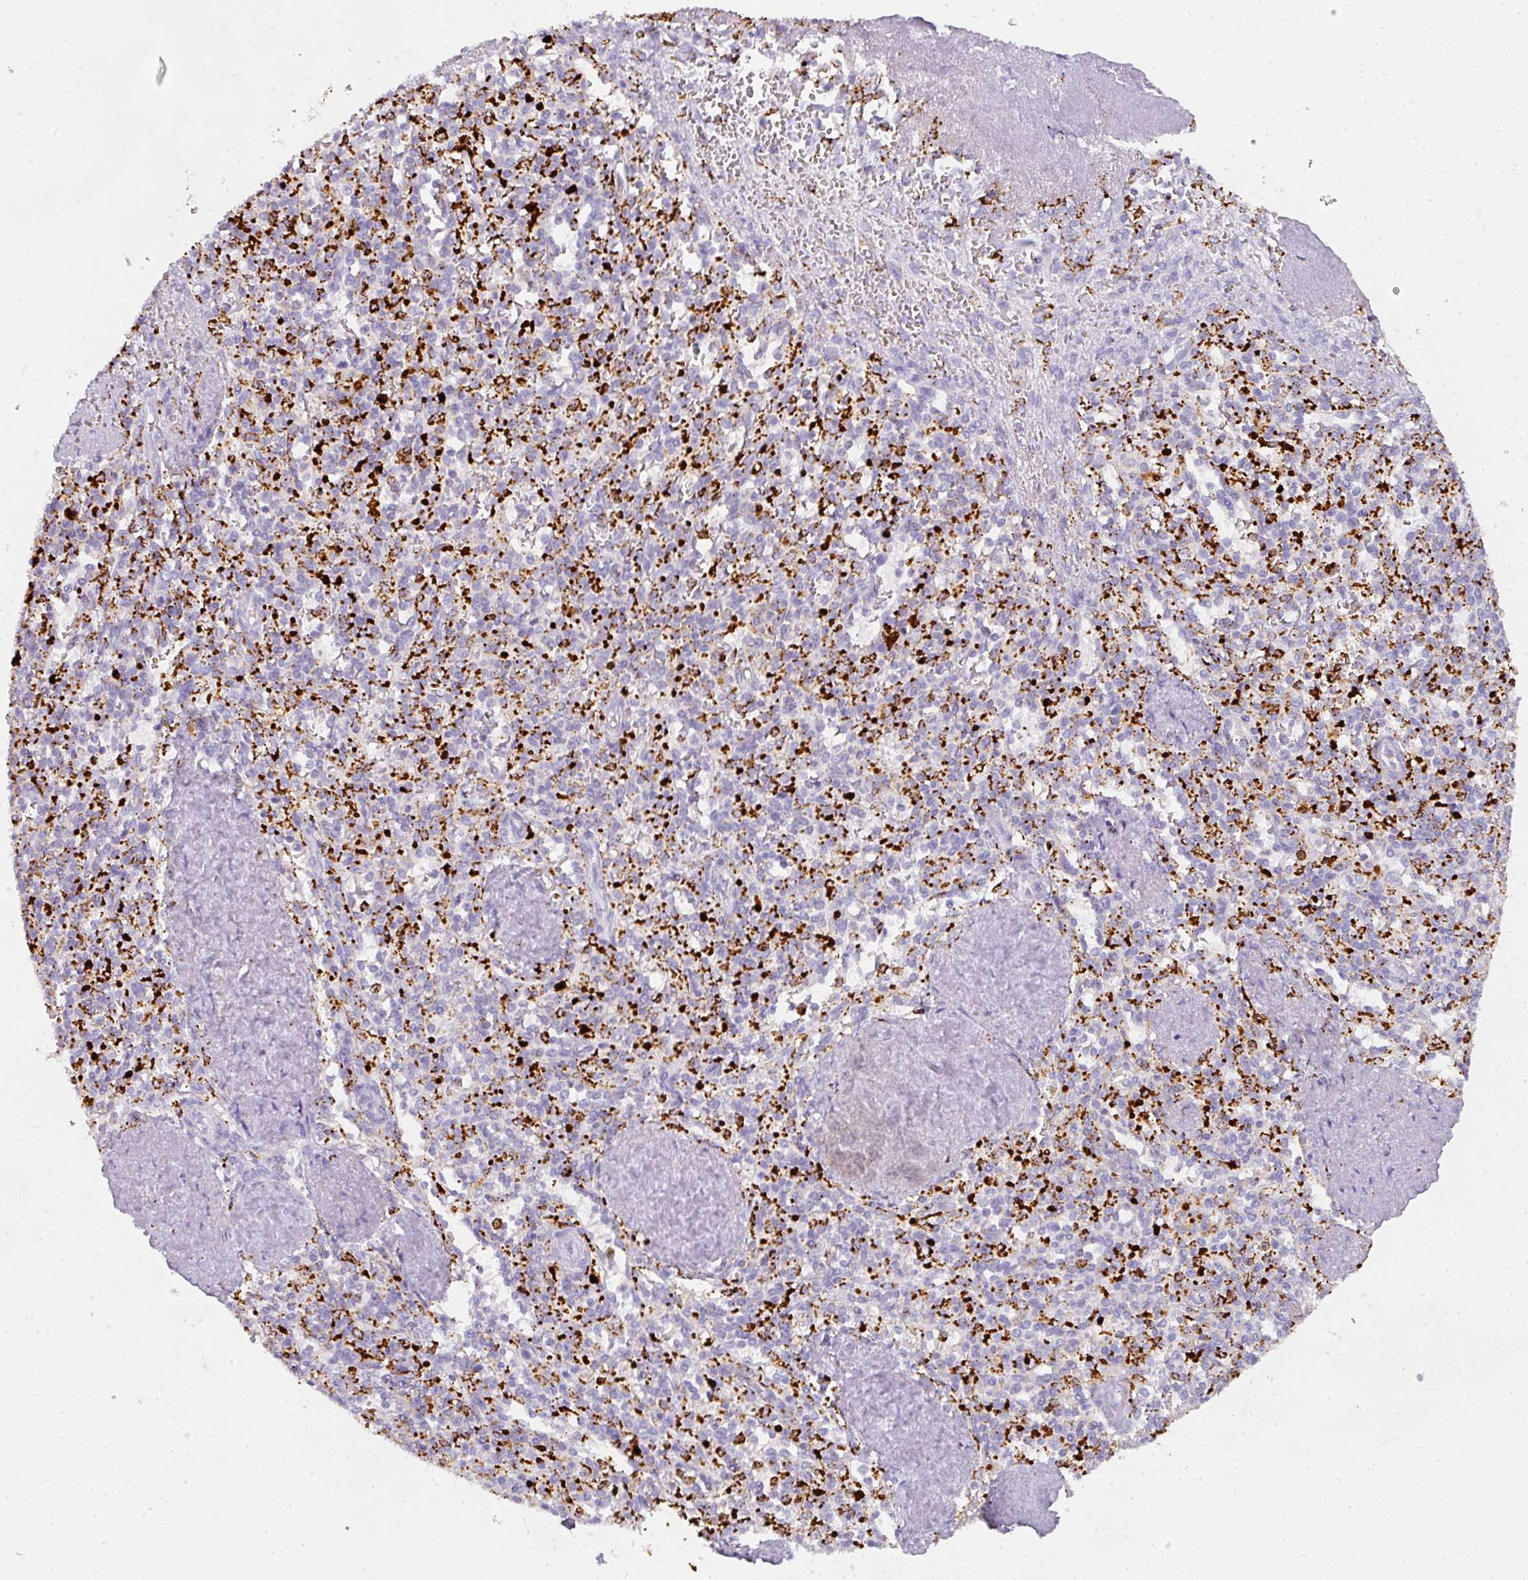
{"staining": {"intensity": "strong", "quantity": "<25%", "location": "cytoplasmic/membranous"}, "tissue": "spleen", "cell_type": "Cells in red pulp", "image_type": "normal", "snomed": [{"axis": "morphology", "description": "Normal tissue, NOS"}, {"axis": "topography", "description": "Spleen"}], "caption": "Immunohistochemistry micrograph of normal human spleen stained for a protein (brown), which displays medium levels of strong cytoplasmic/membranous expression in about <25% of cells in red pulp.", "gene": "MMACHC", "patient": {"sex": "female", "age": 70}}